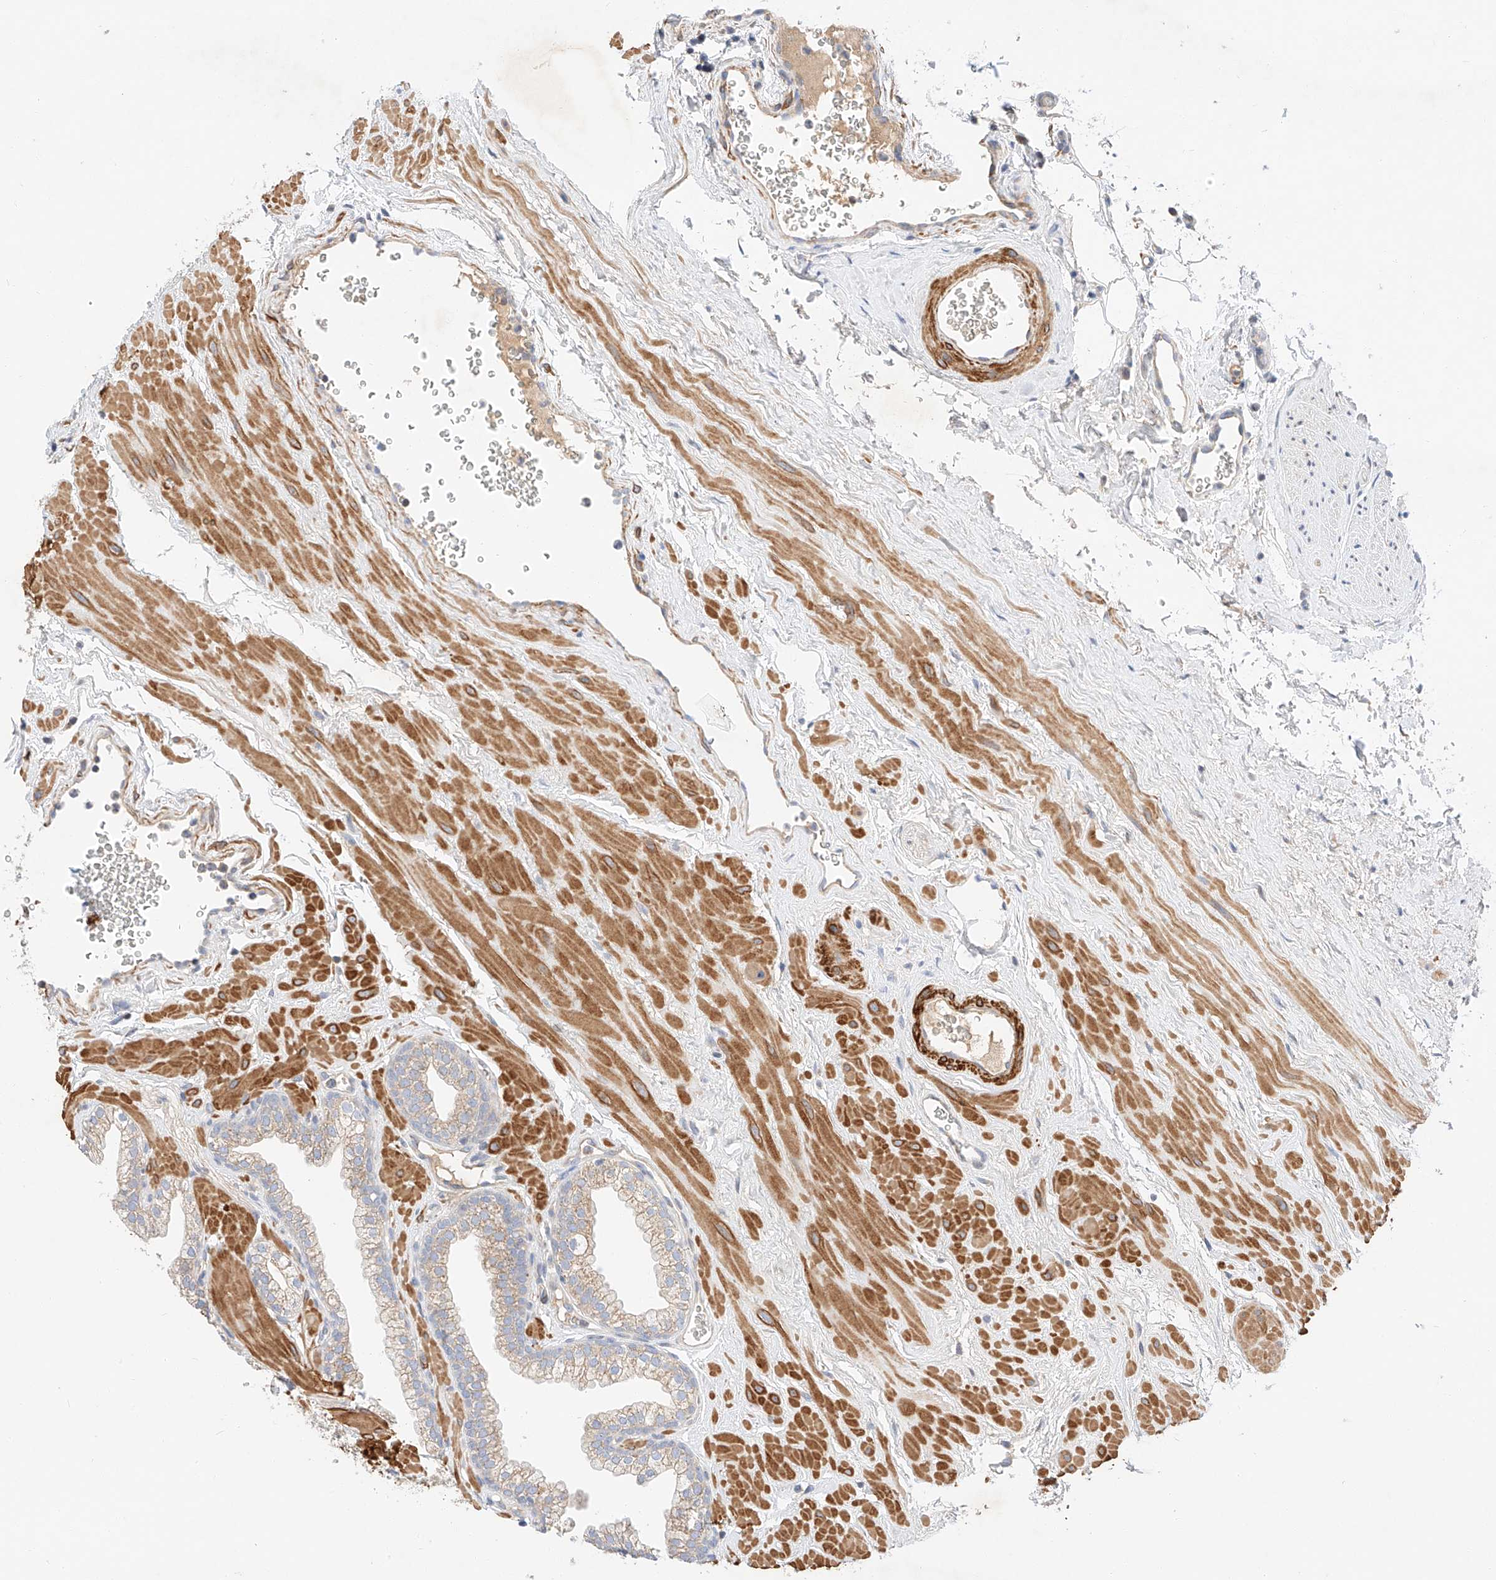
{"staining": {"intensity": "weak", "quantity": "25%-75%", "location": "cytoplasmic/membranous"}, "tissue": "prostate", "cell_type": "Glandular cells", "image_type": "normal", "snomed": [{"axis": "morphology", "description": "Normal tissue, NOS"}, {"axis": "morphology", "description": "Urothelial carcinoma, Low grade"}, {"axis": "topography", "description": "Urinary bladder"}, {"axis": "topography", "description": "Prostate"}], "caption": "Protein staining of normal prostate exhibits weak cytoplasmic/membranous expression in approximately 25%-75% of glandular cells. (Stains: DAB in brown, nuclei in blue, Microscopy: brightfield microscopy at high magnification).", "gene": "C6orf118", "patient": {"sex": "male", "age": 60}}